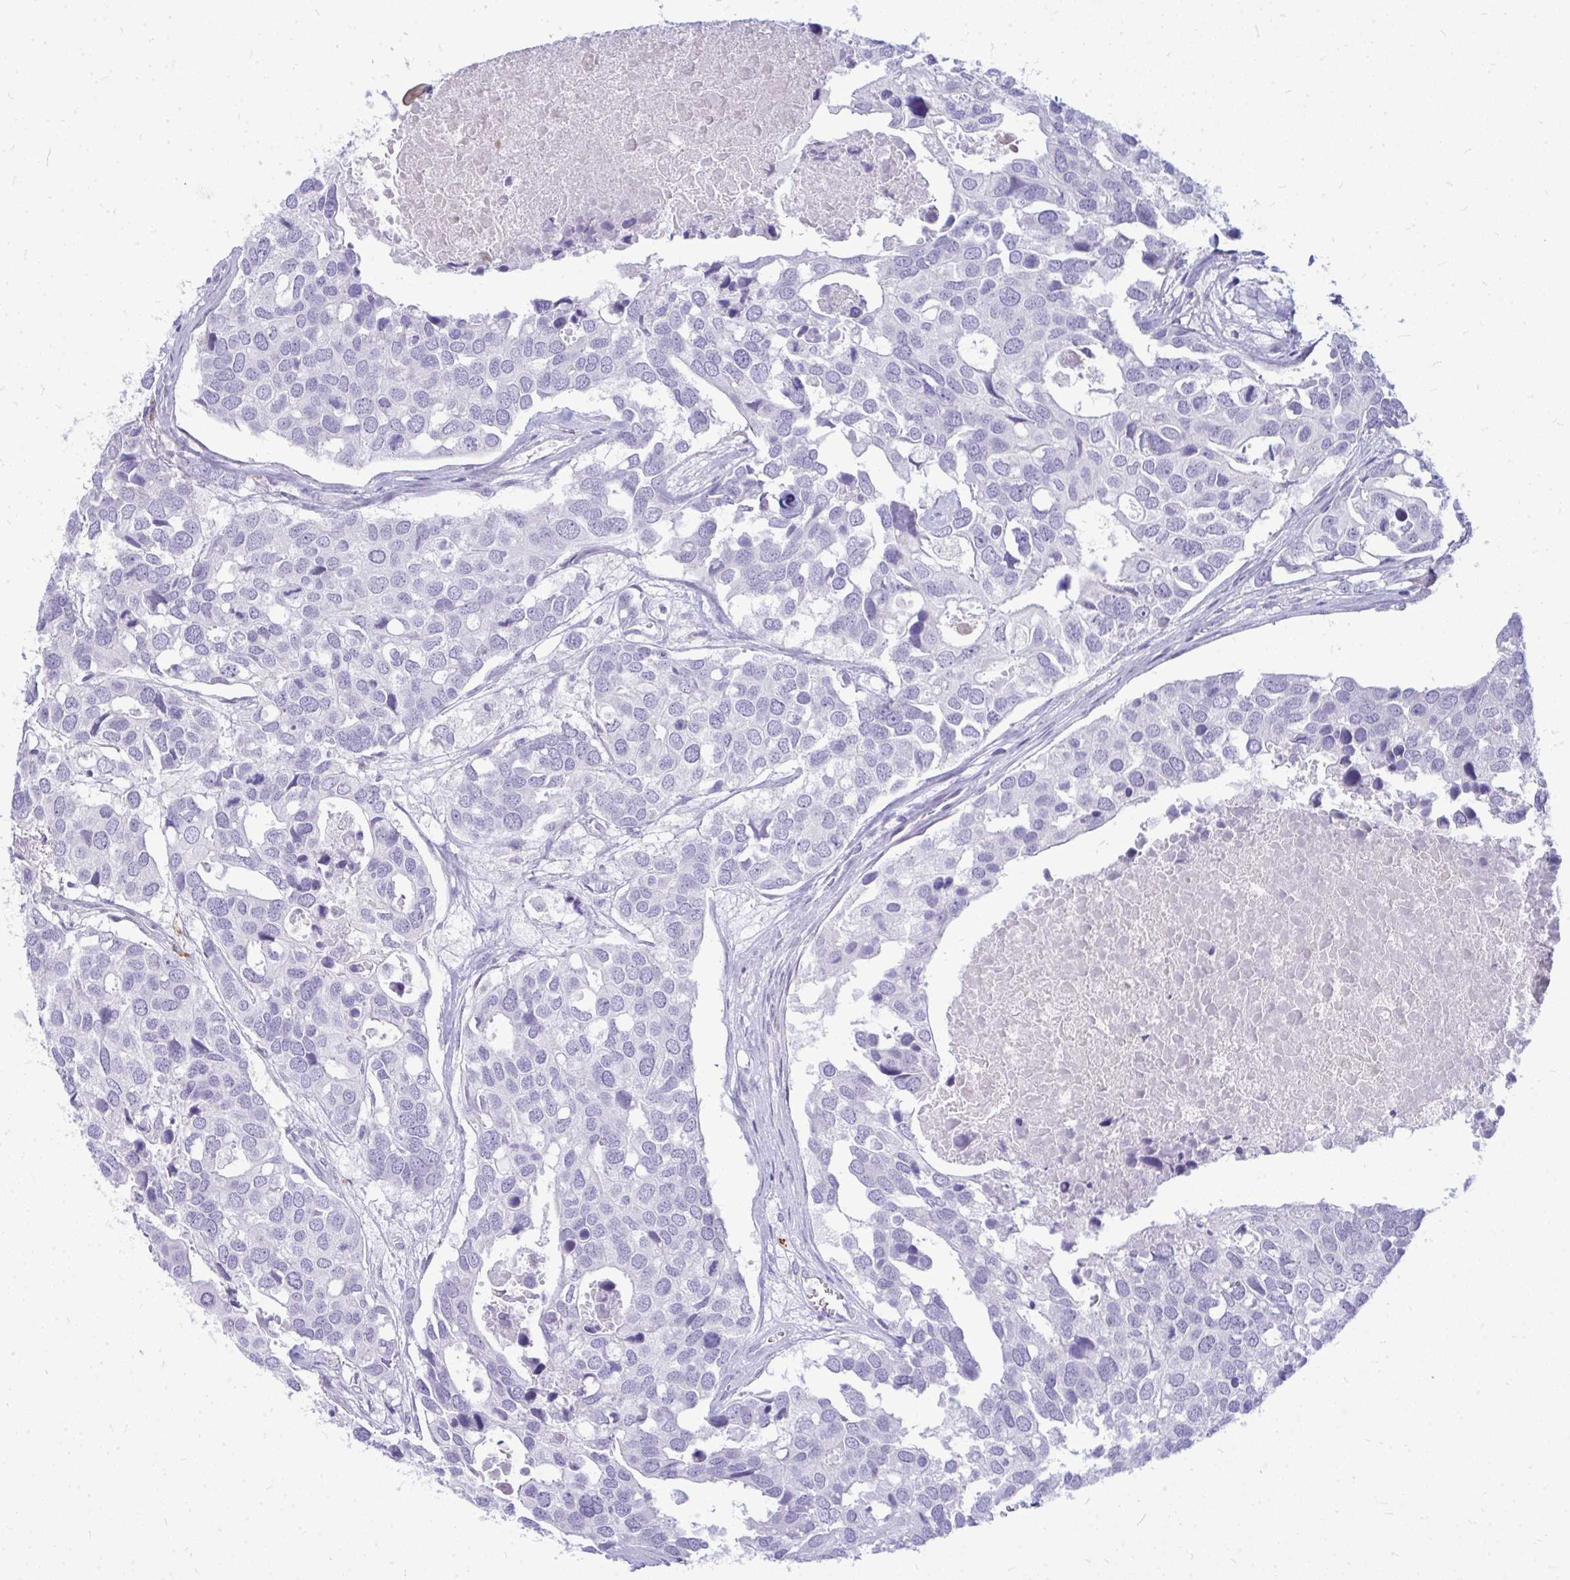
{"staining": {"intensity": "negative", "quantity": "none", "location": "none"}, "tissue": "breast cancer", "cell_type": "Tumor cells", "image_type": "cancer", "snomed": [{"axis": "morphology", "description": "Duct carcinoma"}, {"axis": "topography", "description": "Breast"}], "caption": "Tumor cells show no significant protein staining in breast cancer.", "gene": "TSPEAR", "patient": {"sex": "female", "age": 83}}